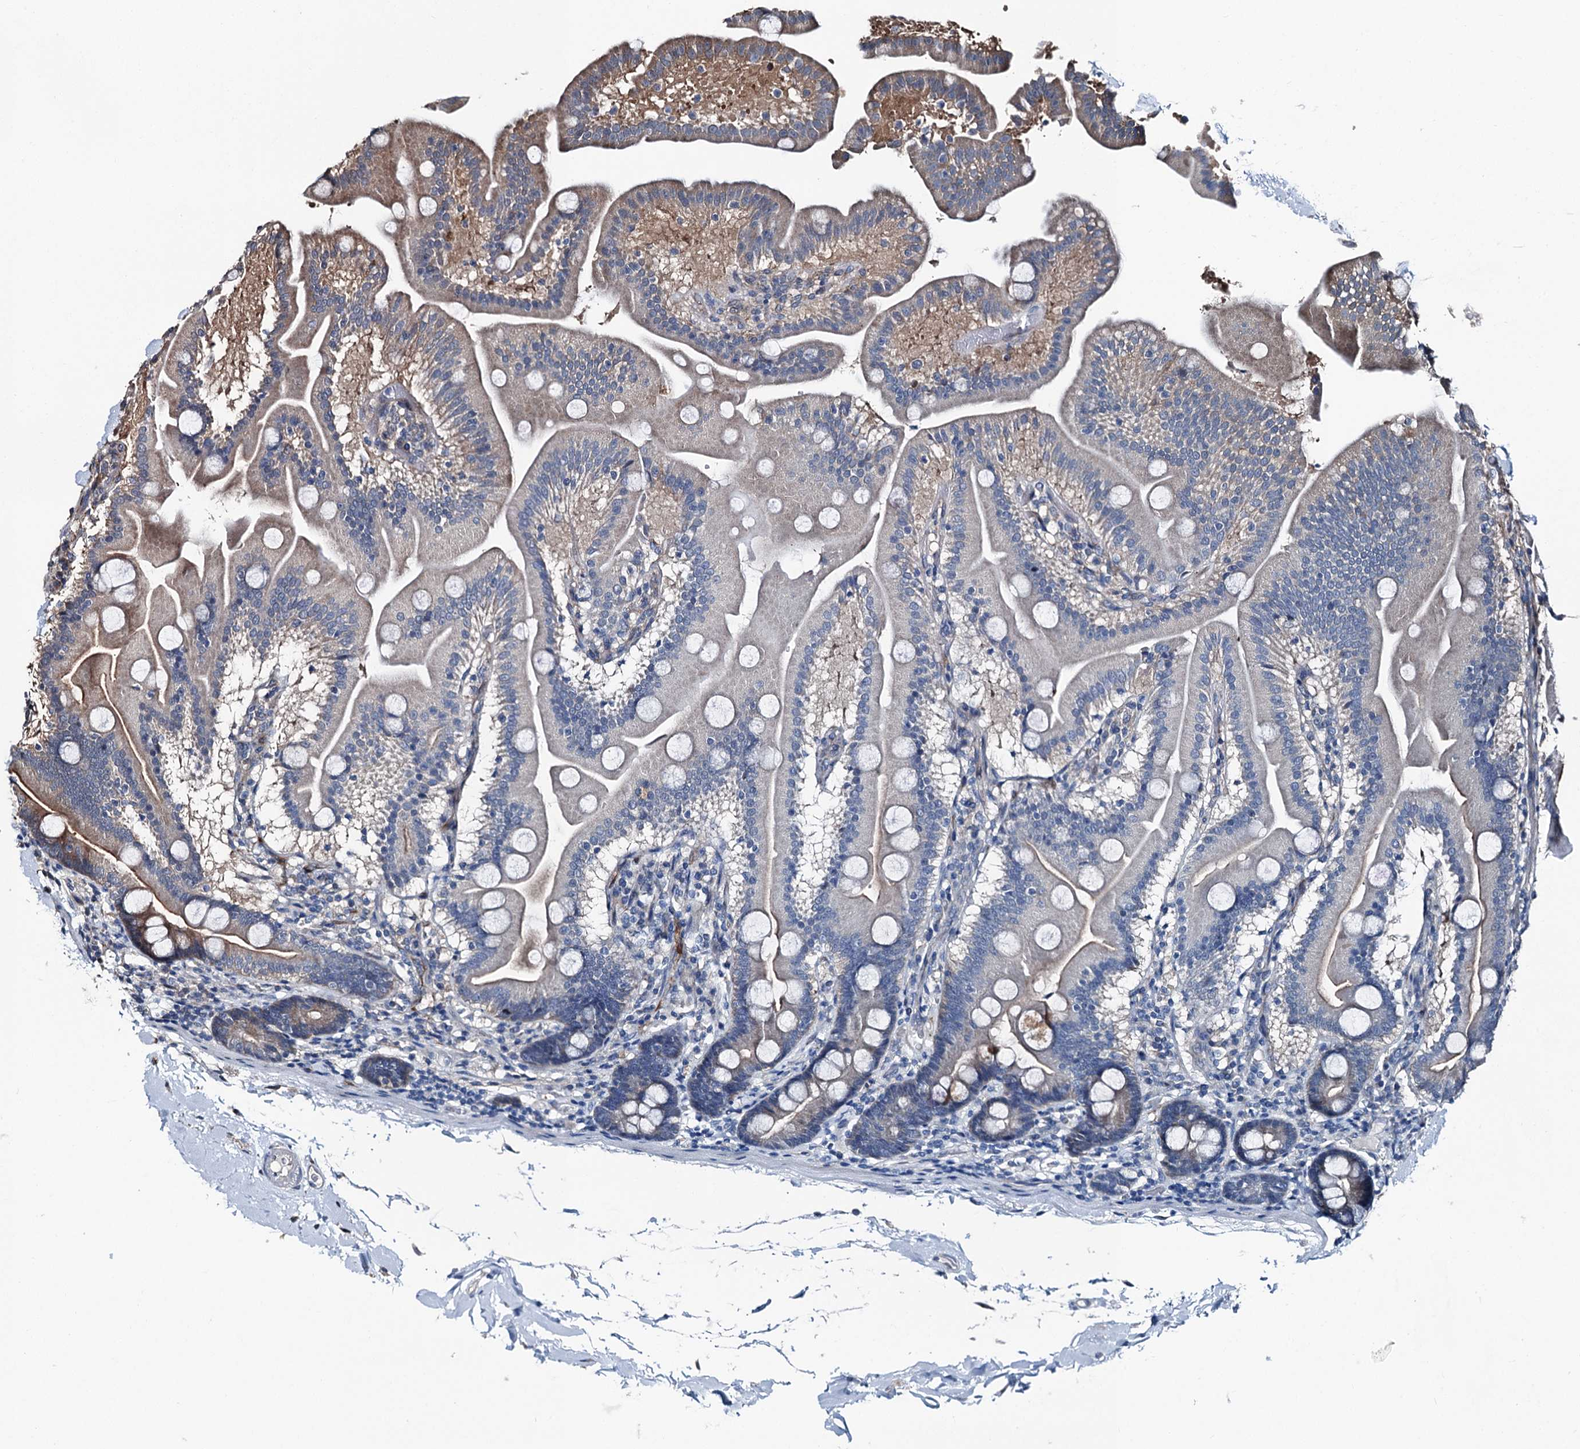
{"staining": {"intensity": "moderate", "quantity": "25%-75%", "location": "cytoplasmic/membranous"}, "tissue": "duodenum", "cell_type": "Glandular cells", "image_type": "normal", "snomed": [{"axis": "morphology", "description": "Normal tissue, NOS"}, {"axis": "topography", "description": "Duodenum"}], "caption": "Immunohistochemical staining of normal human duodenum exhibits moderate cytoplasmic/membranous protein staining in about 25%-75% of glandular cells. (Brightfield microscopy of DAB IHC at high magnification).", "gene": "PSMD13", "patient": {"sex": "male", "age": 55}}